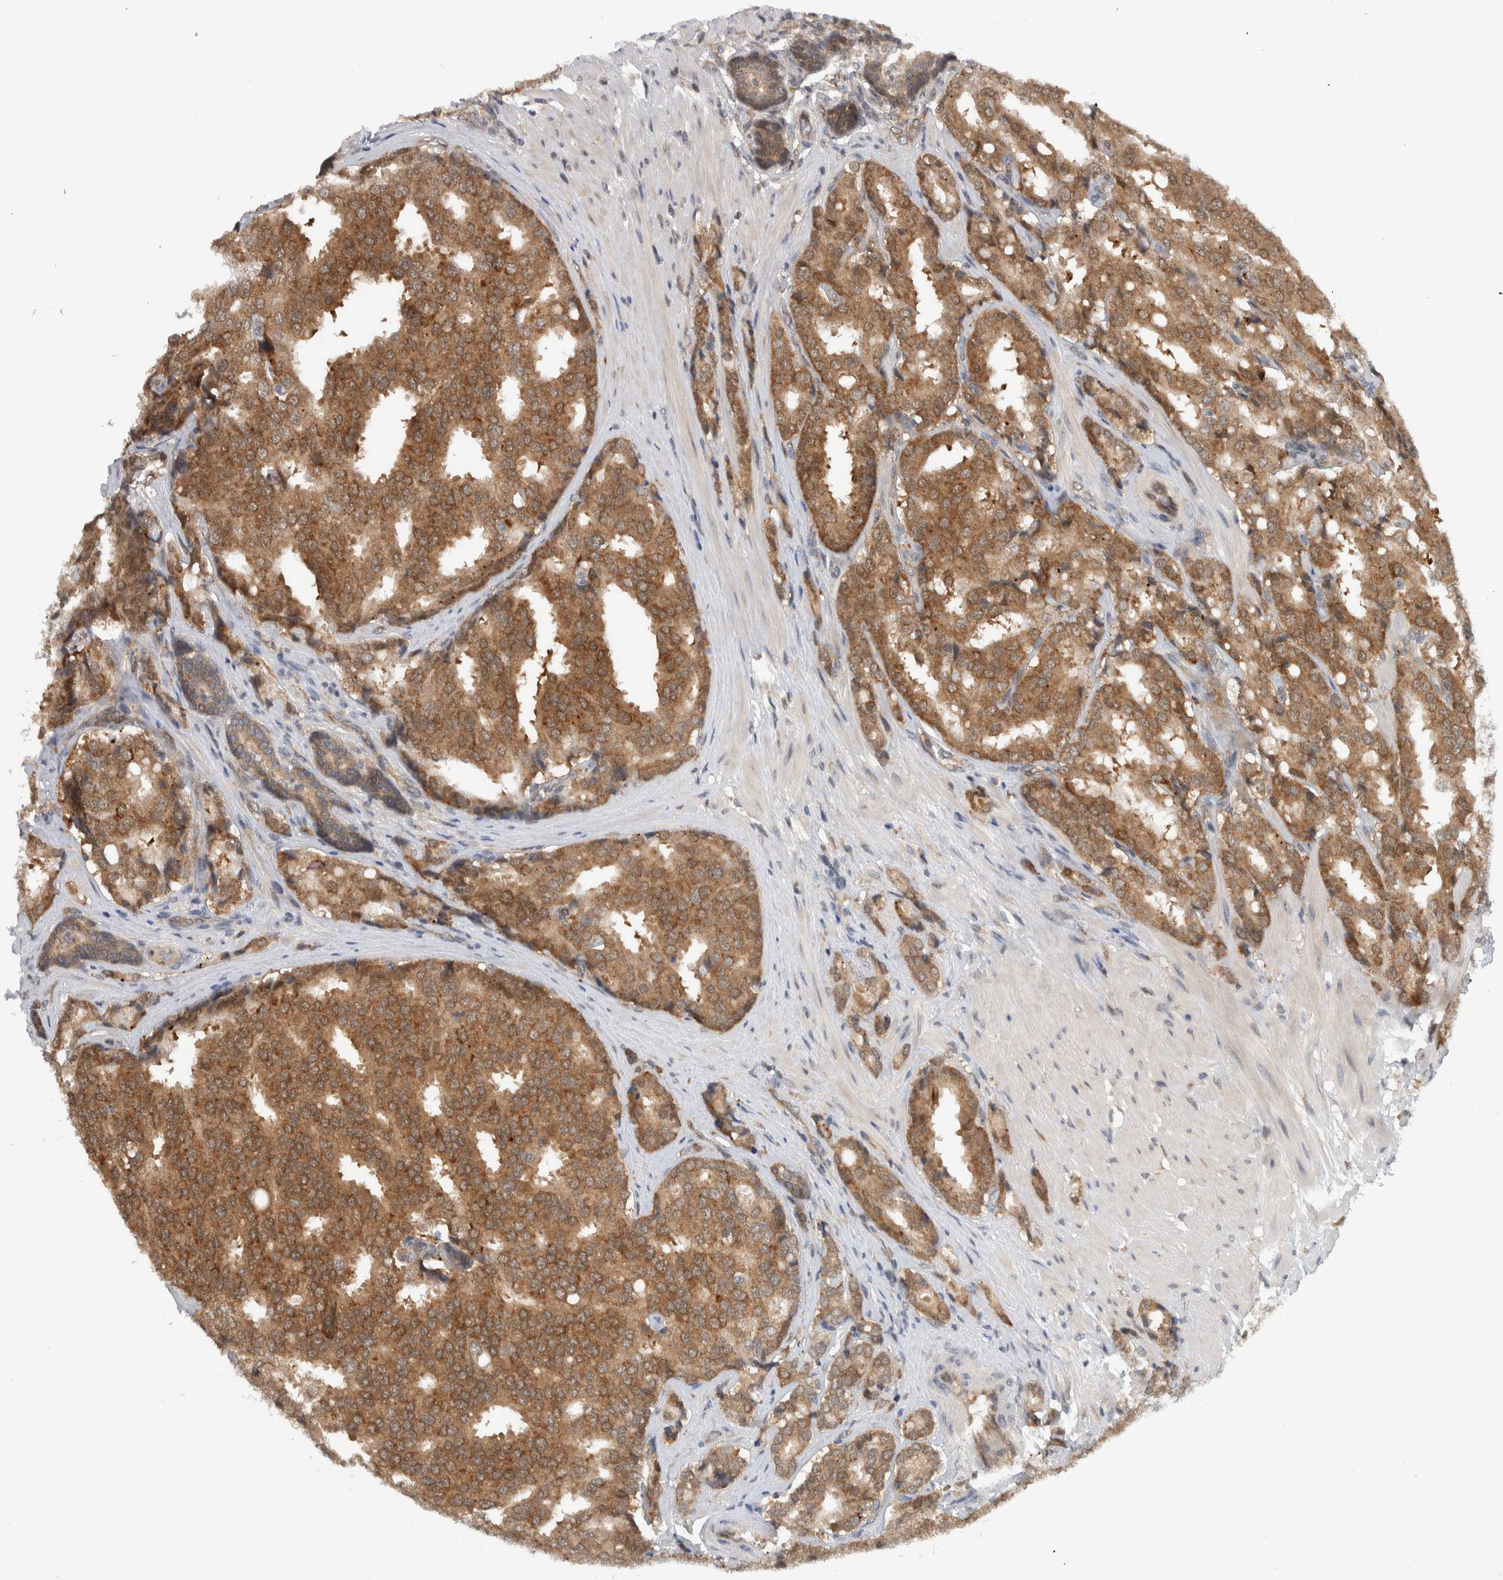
{"staining": {"intensity": "moderate", "quantity": ">75%", "location": "cytoplasmic/membranous"}, "tissue": "prostate cancer", "cell_type": "Tumor cells", "image_type": "cancer", "snomed": [{"axis": "morphology", "description": "Adenocarcinoma, High grade"}, {"axis": "topography", "description": "Prostate"}], "caption": "Prostate cancer stained with a brown dye reveals moderate cytoplasmic/membranous positive staining in approximately >75% of tumor cells.", "gene": "CCDC43", "patient": {"sex": "male", "age": 50}}